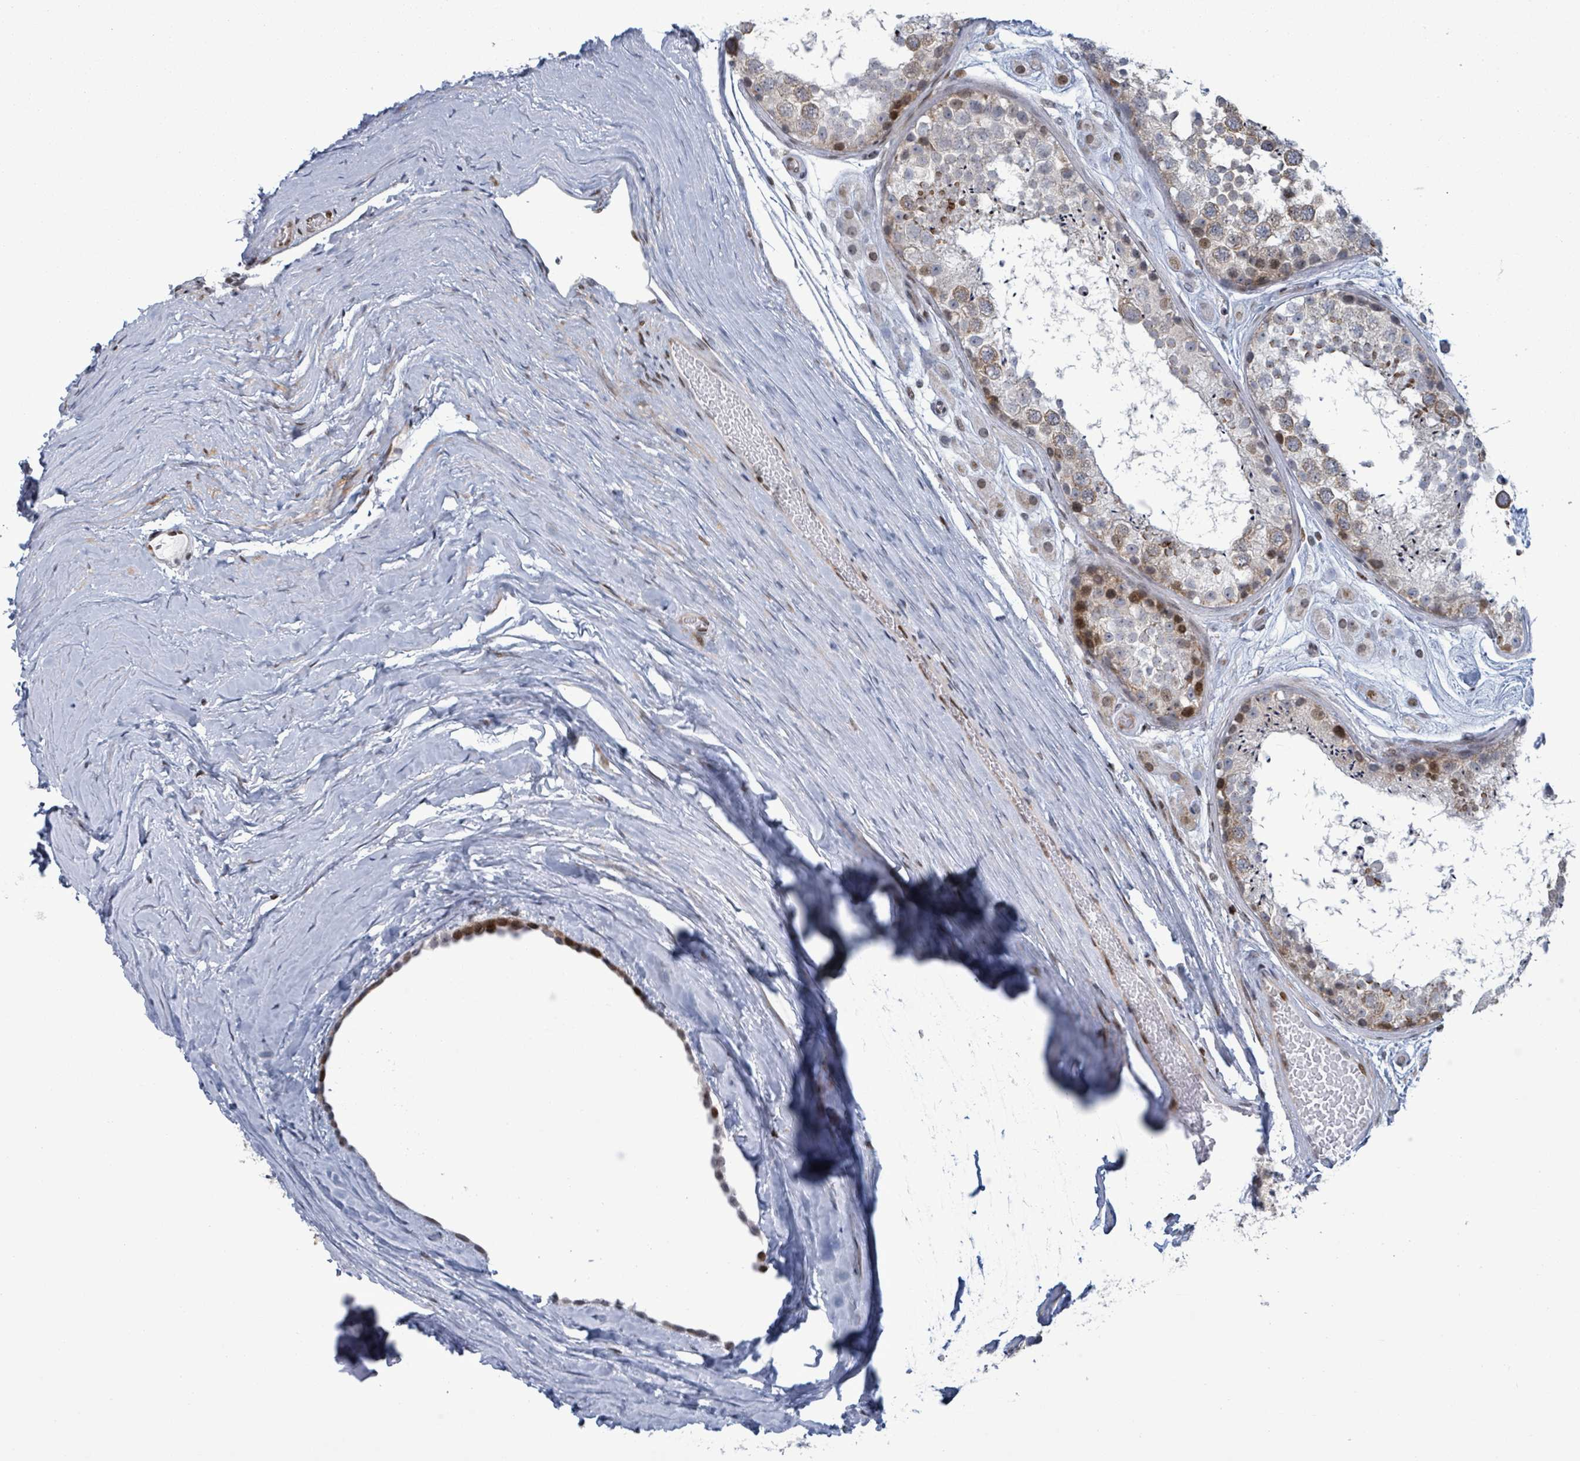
{"staining": {"intensity": "moderate", "quantity": "25%-75%", "location": "cytoplasmic/membranous,nuclear"}, "tissue": "testis", "cell_type": "Cells in seminiferous ducts", "image_type": "normal", "snomed": [{"axis": "morphology", "description": "Normal tissue, NOS"}, {"axis": "topography", "description": "Testis"}], "caption": "Brown immunohistochemical staining in normal testis demonstrates moderate cytoplasmic/membranous,nuclear positivity in approximately 25%-75% of cells in seminiferous ducts.", "gene": "FNDC4", "patient": {"sex": "male", "age": 25}}